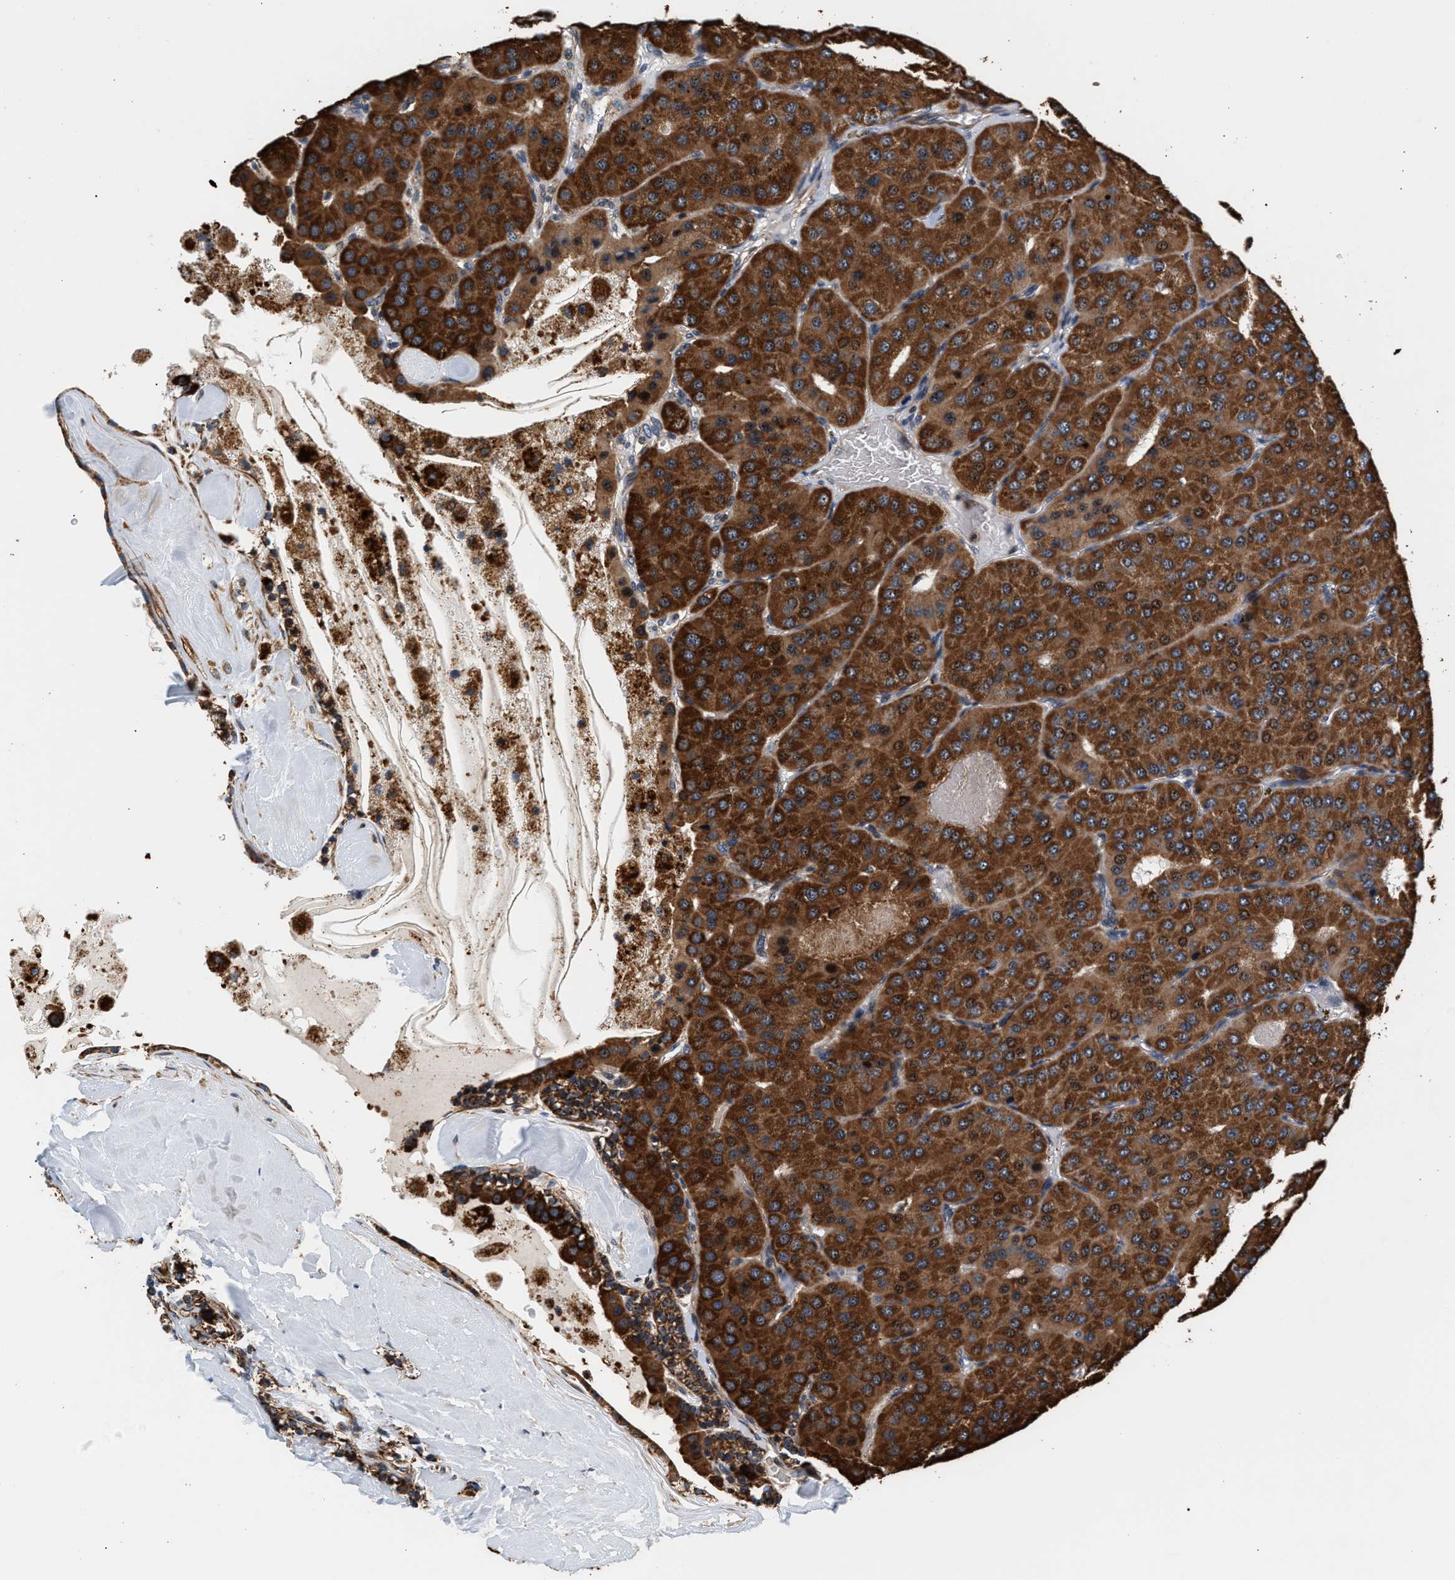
{"staining": {"intensity": "strong", "quantity": ">75%", "location": "cytoplasmic/membranous"}, "tissue": "parathyroid gland", "cell_type": "Glandular cells", "image_type": "normal", "snomed": [{"axis": "morphology", "description": "Normal tissue, NOS"}, {"axis": "morphology", "description": "Adenoma, NOS"}, {"axis": "topography", "description": "Parathyroid gland"}], "caption": "This histopathology image demonstrates immunohistochemistry staining of unremarkable human parathyroid gland, with high strong cytoplasmic/membranous staining in about >75% of glandular cells.", "gene": "SGK1", "patient": {"sex": "female", "age": 86}}